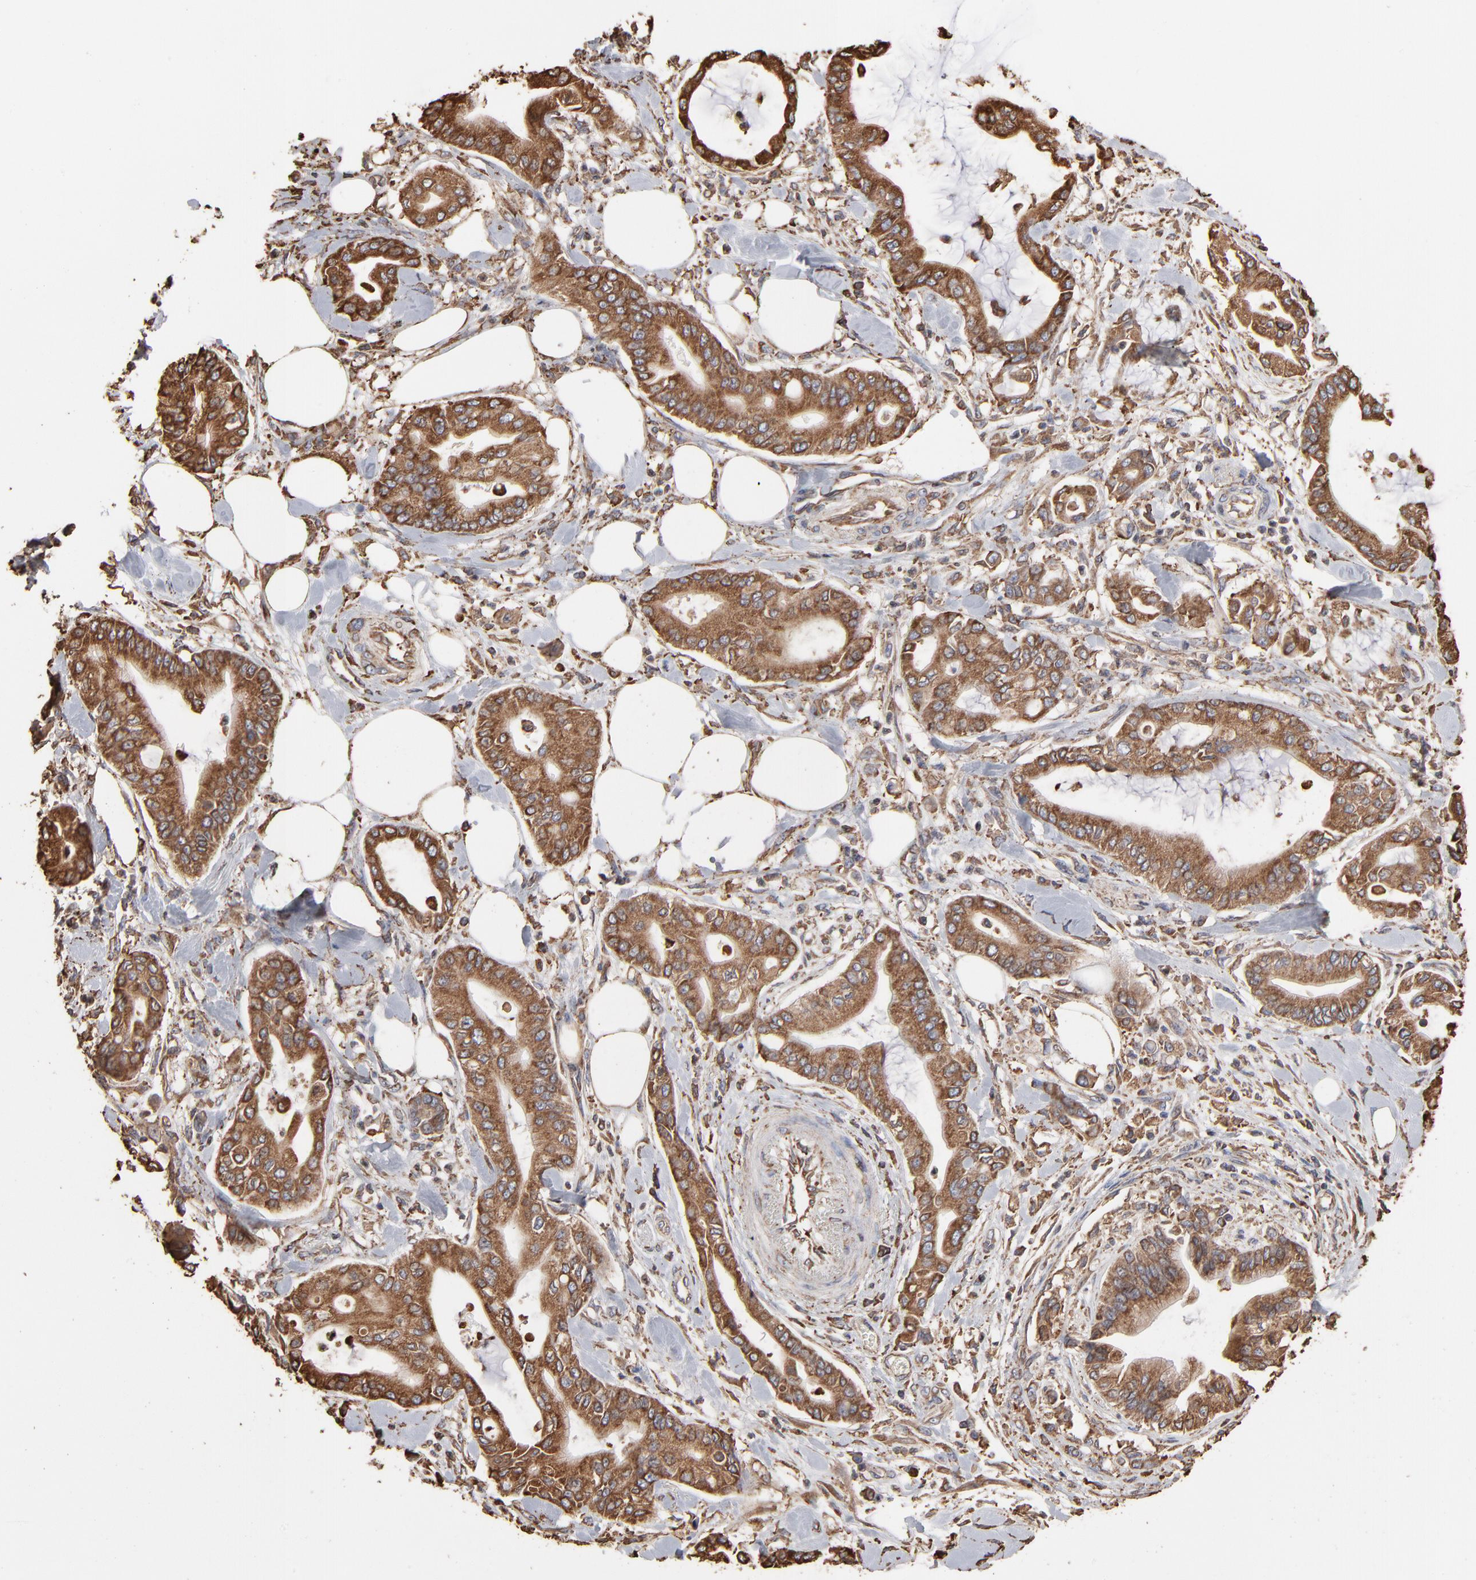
{"staining": {"intensity": "moderate", "quantity": ">75%", "location": "cytoplasmic/membranous"}, "tissue": "pancreatic cancer", "cell_type": "Tumor cells", "image_type": "cancer", "snomed": [{"axis": "morphology", "description": "Adenocarcinoma, NOS"}, {"axis": "morphology", "description": "Adenocarcinoma, metastatic, NOS"}, {"axis": "topography", "description": "Lymph node"}, {"axis": "topography", "description": "Pancreas"}, {"axis": "topography", "description": "Duodenum"}], "caption": "A medium amount of moderate cytoplasmic/membranous expression is identified in about >75% of tumor cells in adenocarcinoma (pancreatic) tissue.", "gene": "PDIA3", "patient": {"sex": "female", "age": 64}}